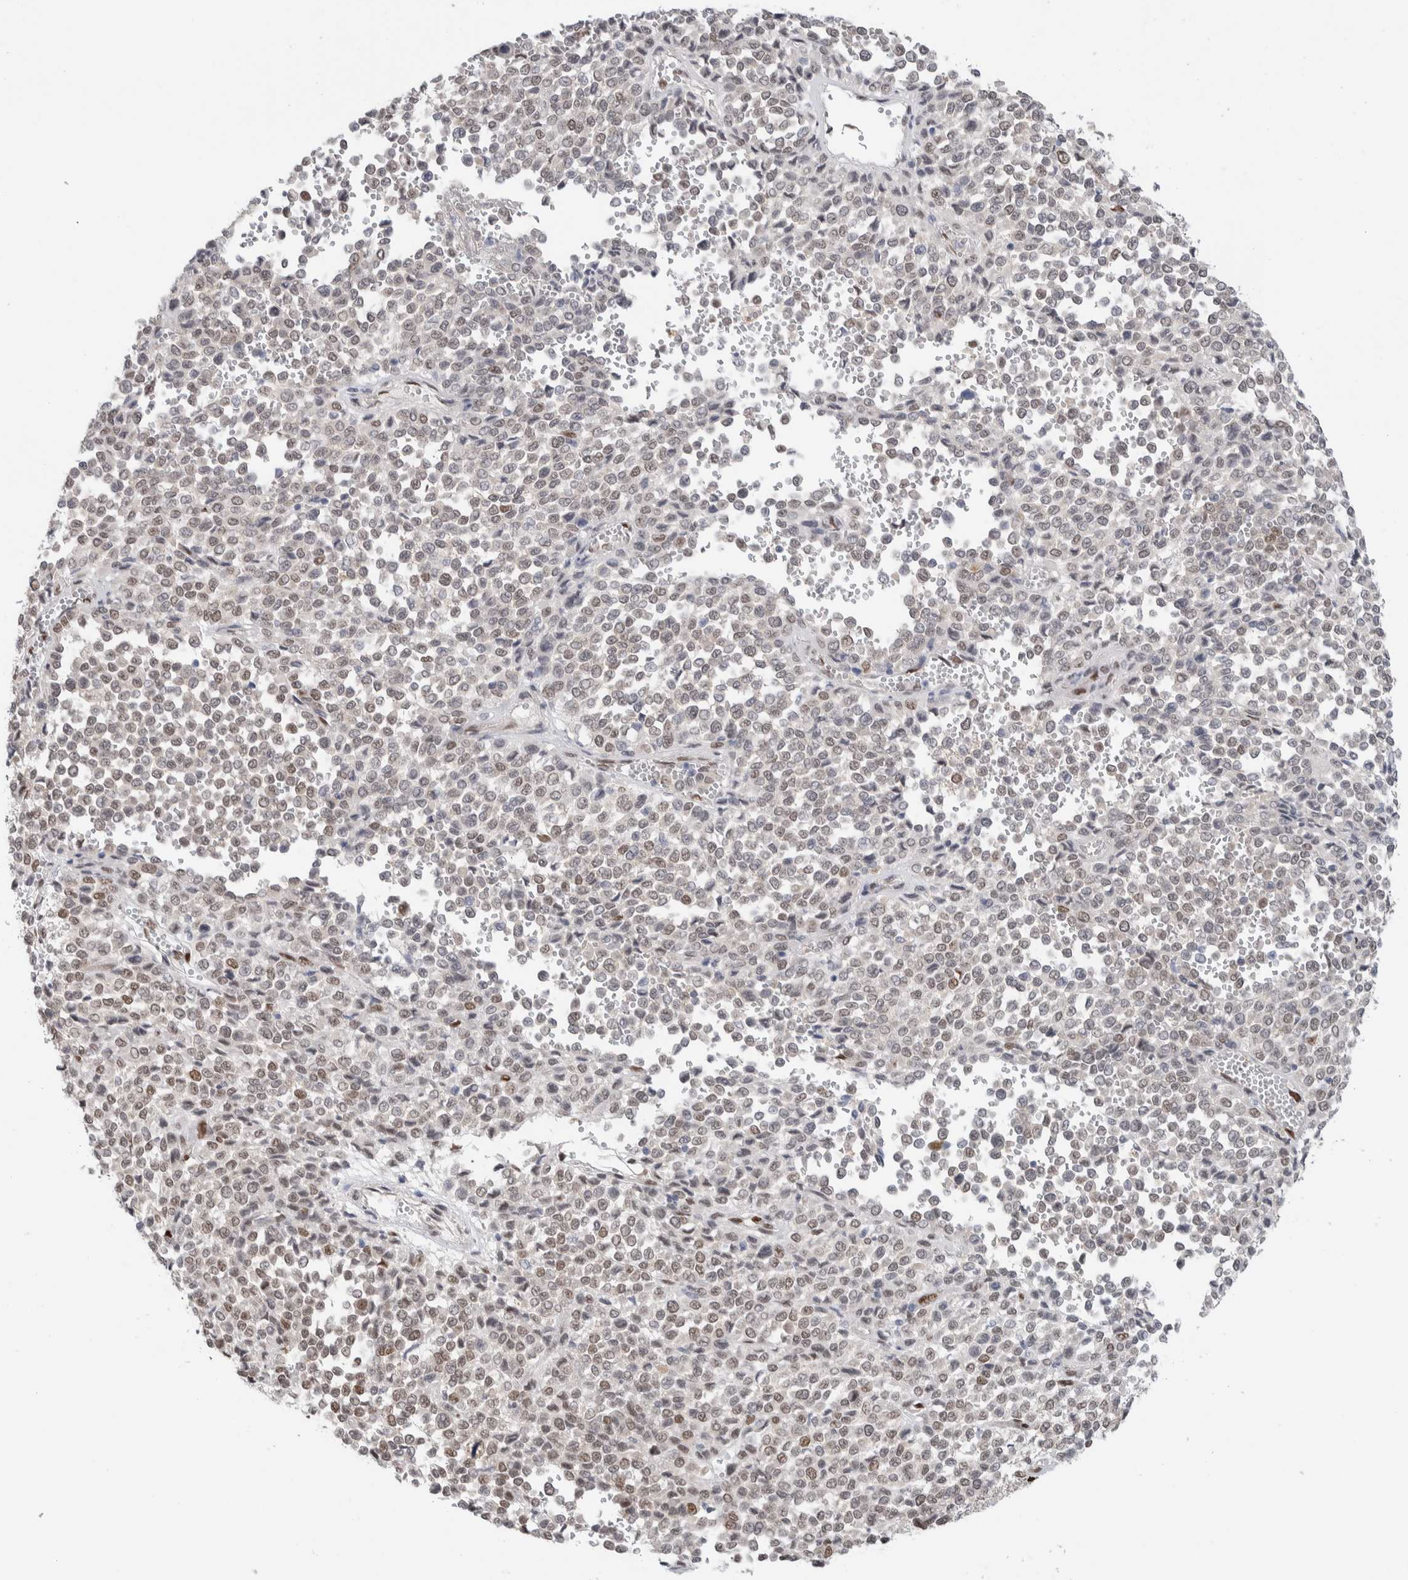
{"staining": {"intensity": "weak", "quantity": "25%-75%", "location": "nuclear"}, "tissue": "melanoma", "cell_type": "Tumor cells", "image_type": "cancer", "snomed": [{"axis": "morphology", "description": "Malignant melanoma, Metastatic site"}, {"axis": "topography", "description": "Pancreas"}], "caption": "Immunohistochemical staining of malignant melanoma (metastatic site) displays weak nuclear protein expression in about 25%-75% of tumor cells.", "gene": "PRMT1", "patient": {"sex": "female", "age": 30}}